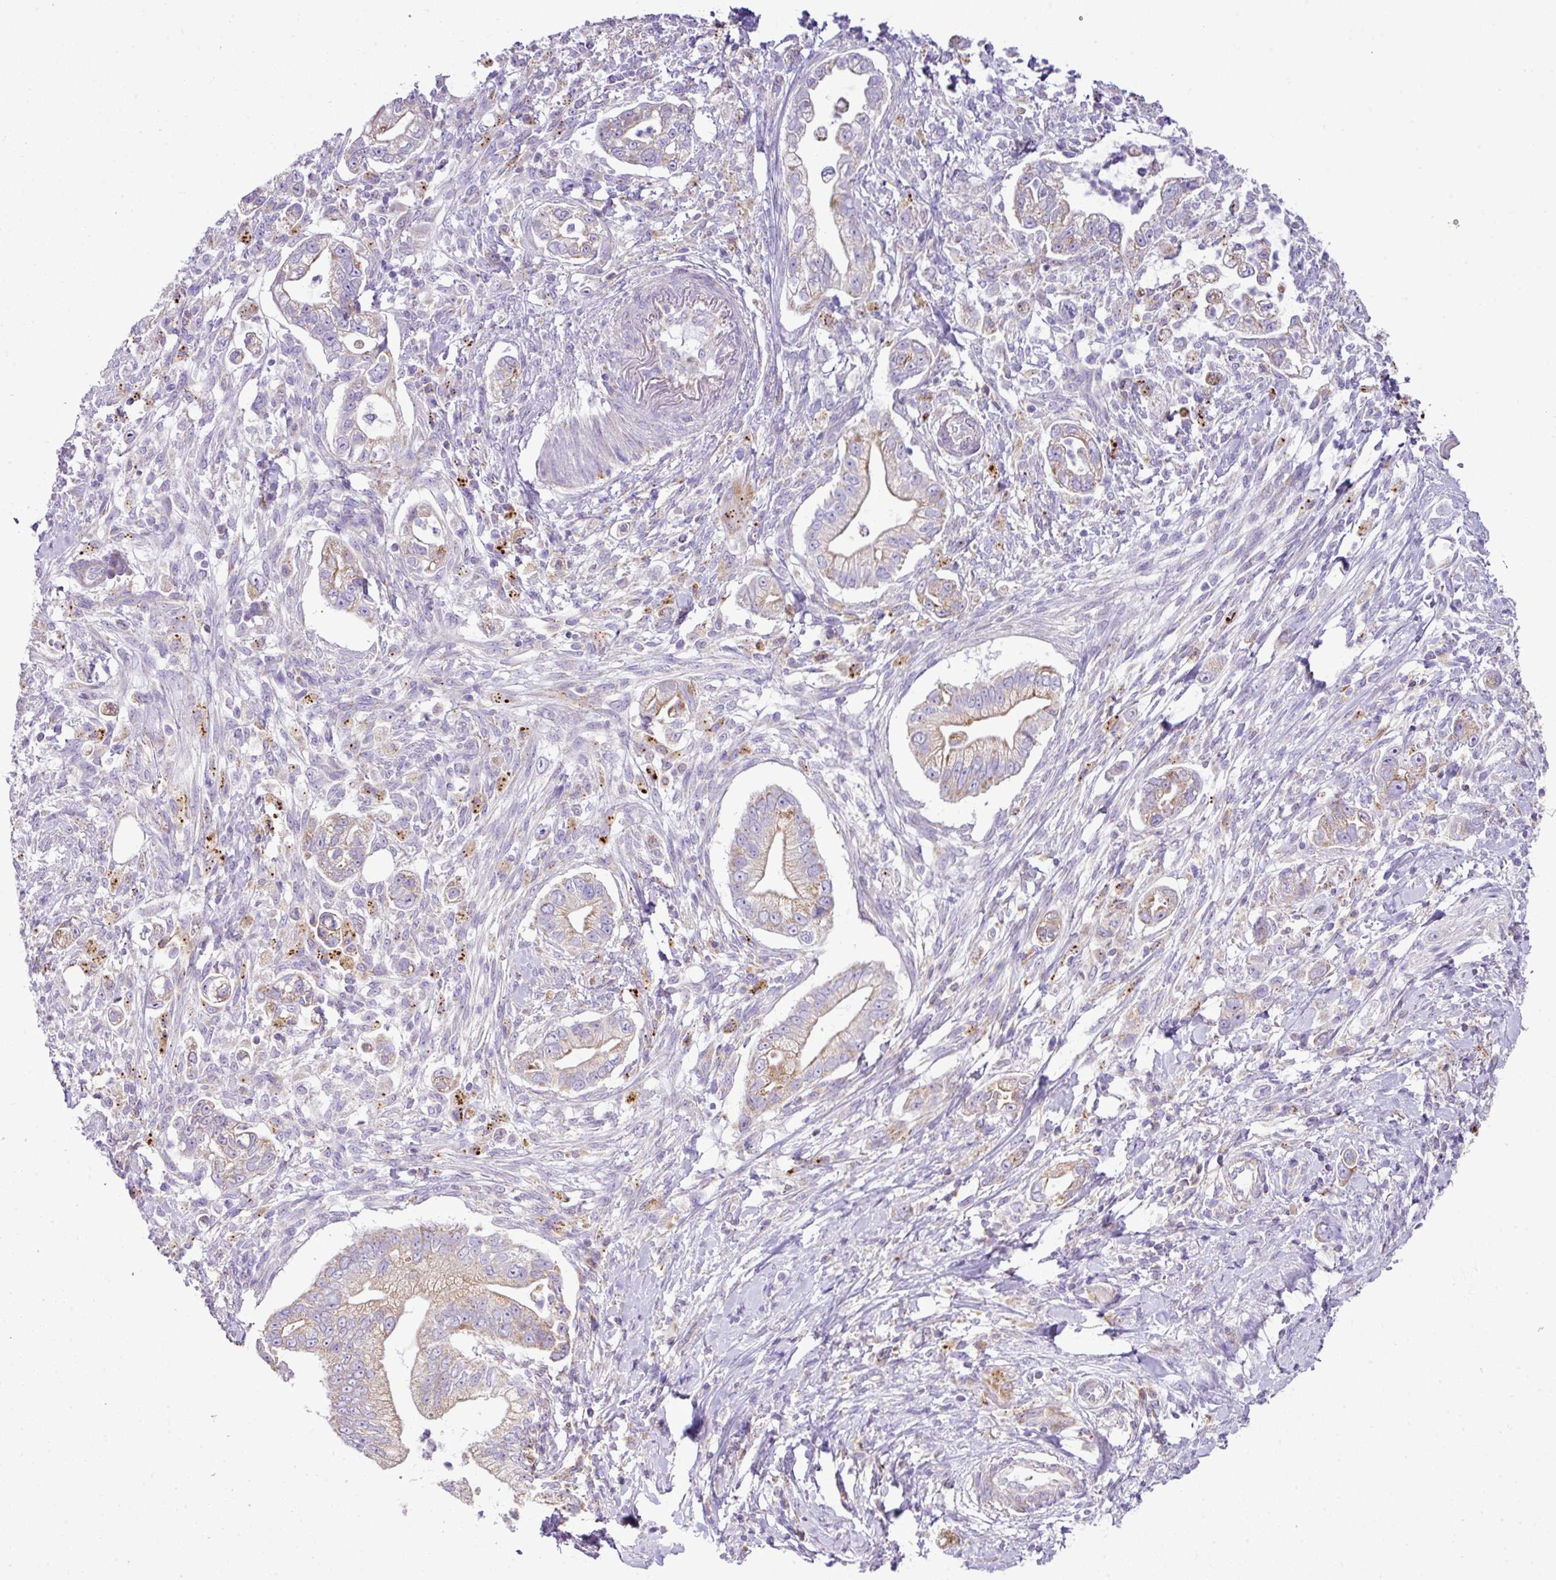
{"staining": {"intensity": "moderate", "quantity": "<25%", "location": "cytoplasmic/membranous"}, "tissue": "pancreatic cancer", "cell_type": "Tumor cells", "image_type": "cancer", "snomed": [{"axis": "morphology", "description": "Adenocarcinoma, NOS"}, {"axis": "topography", "description": "Pancreas"}], "caption": "Protein expression analysis of human pancreatic cancer (adenocarcinoma) reveals moderate cytoplasmic/membranous expression in approximately <25% of tumor cells.", "gene": "PGAP4", "patient": {"sex": "male", "age": 70}}